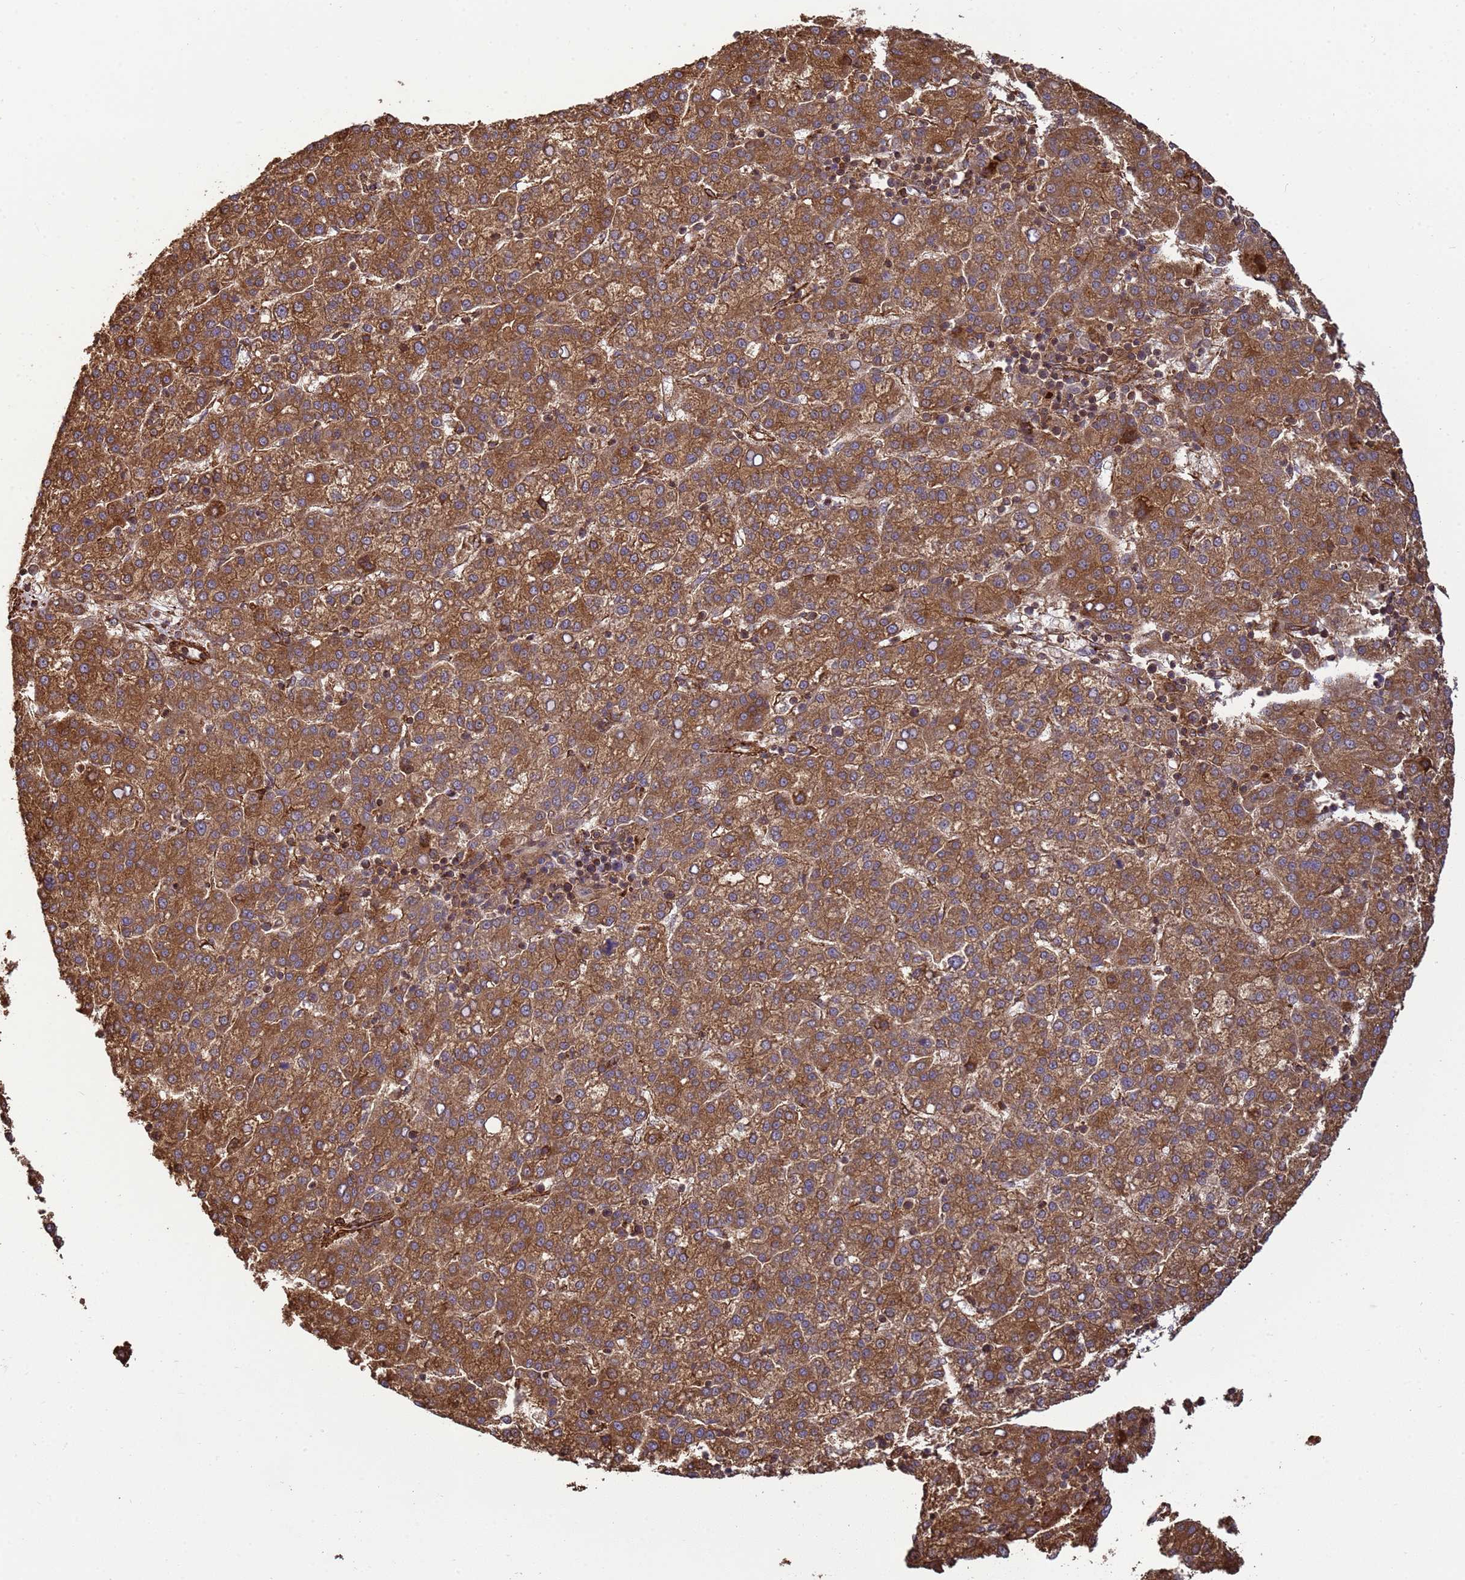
{"staining": {"intensity": "strong", "quantity": ">75%", "location": "cytoplasmic/membranous"}, "tissue": "liver cancer", "cell_type": "Tumor cells", "image_type": "cancer", "snomed": [{"axis": "morphology", "description": "Carcinoma, Hepatocellular, NOS"}, {"axis": "topography", "description": "Liver"}], "caption": "High-power microscopy captured an immunohistochemistry (IHC) micrograph of liver cancer, revealing strong cytoplasmic/membranous expression in about >75% of tumor cells.", "gene": "CNOT1", "patient": {"sex": "female", "age": 58}}